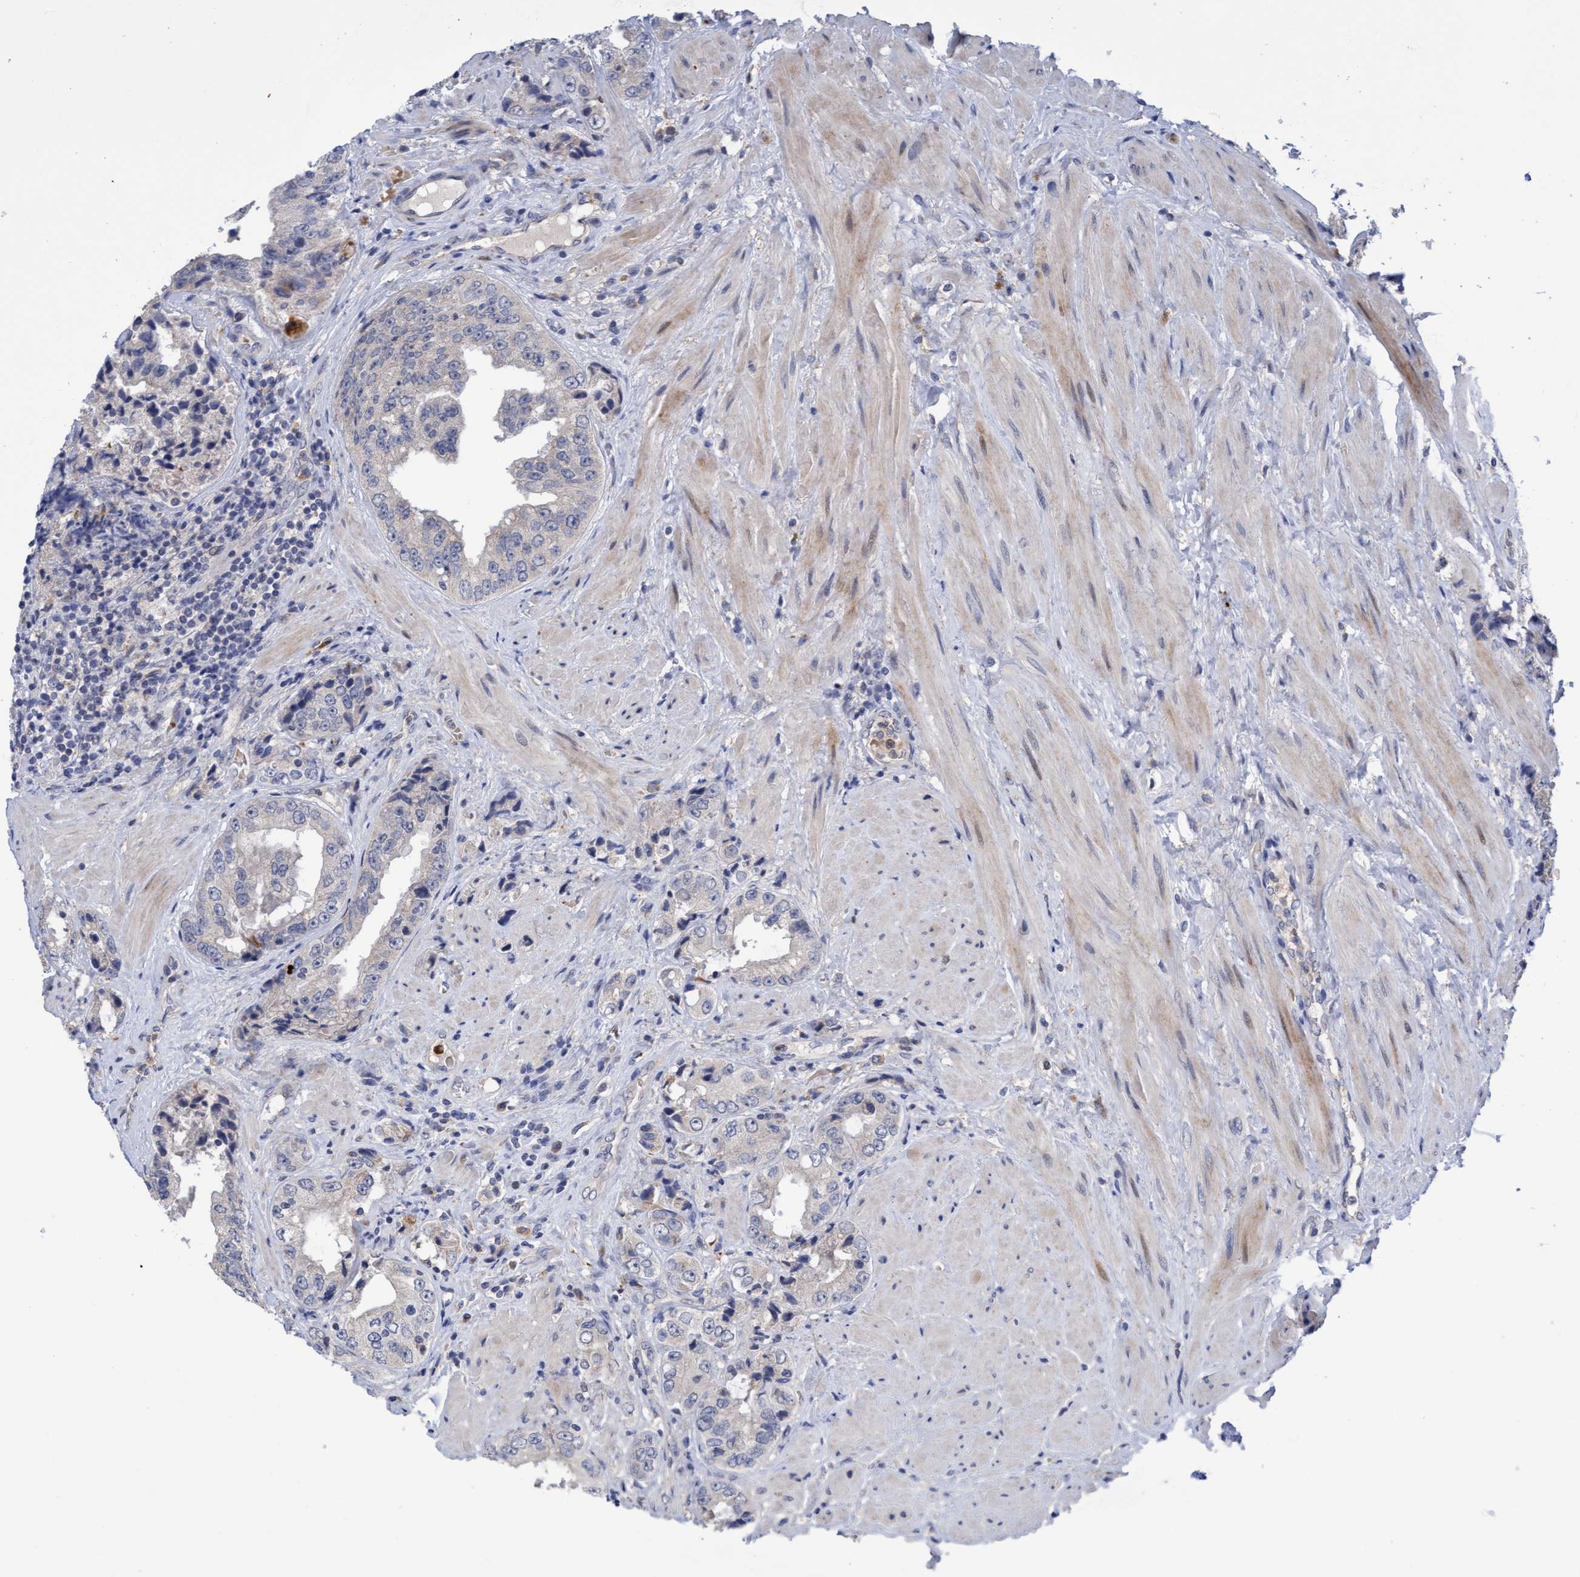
{"staining": {"intensity": "negative", "quantity": "none", "location": "none"}, "tissue": "prostate cancer", "cell_type": "Tumor cells", "image_type": "cancer", "snomed": [{"axis": "morphology", "description": "Adenocarcinoma, High grade"}, {"axis": "topography", "description": "Prostate"}], "caption": "Protein analysis of adenocarcinoma (high-grade) (prostate) exhibits no significant expression in tumor cells.", "gene": "SEMA4D", "patient": {"sex": "male", "age": 61}}